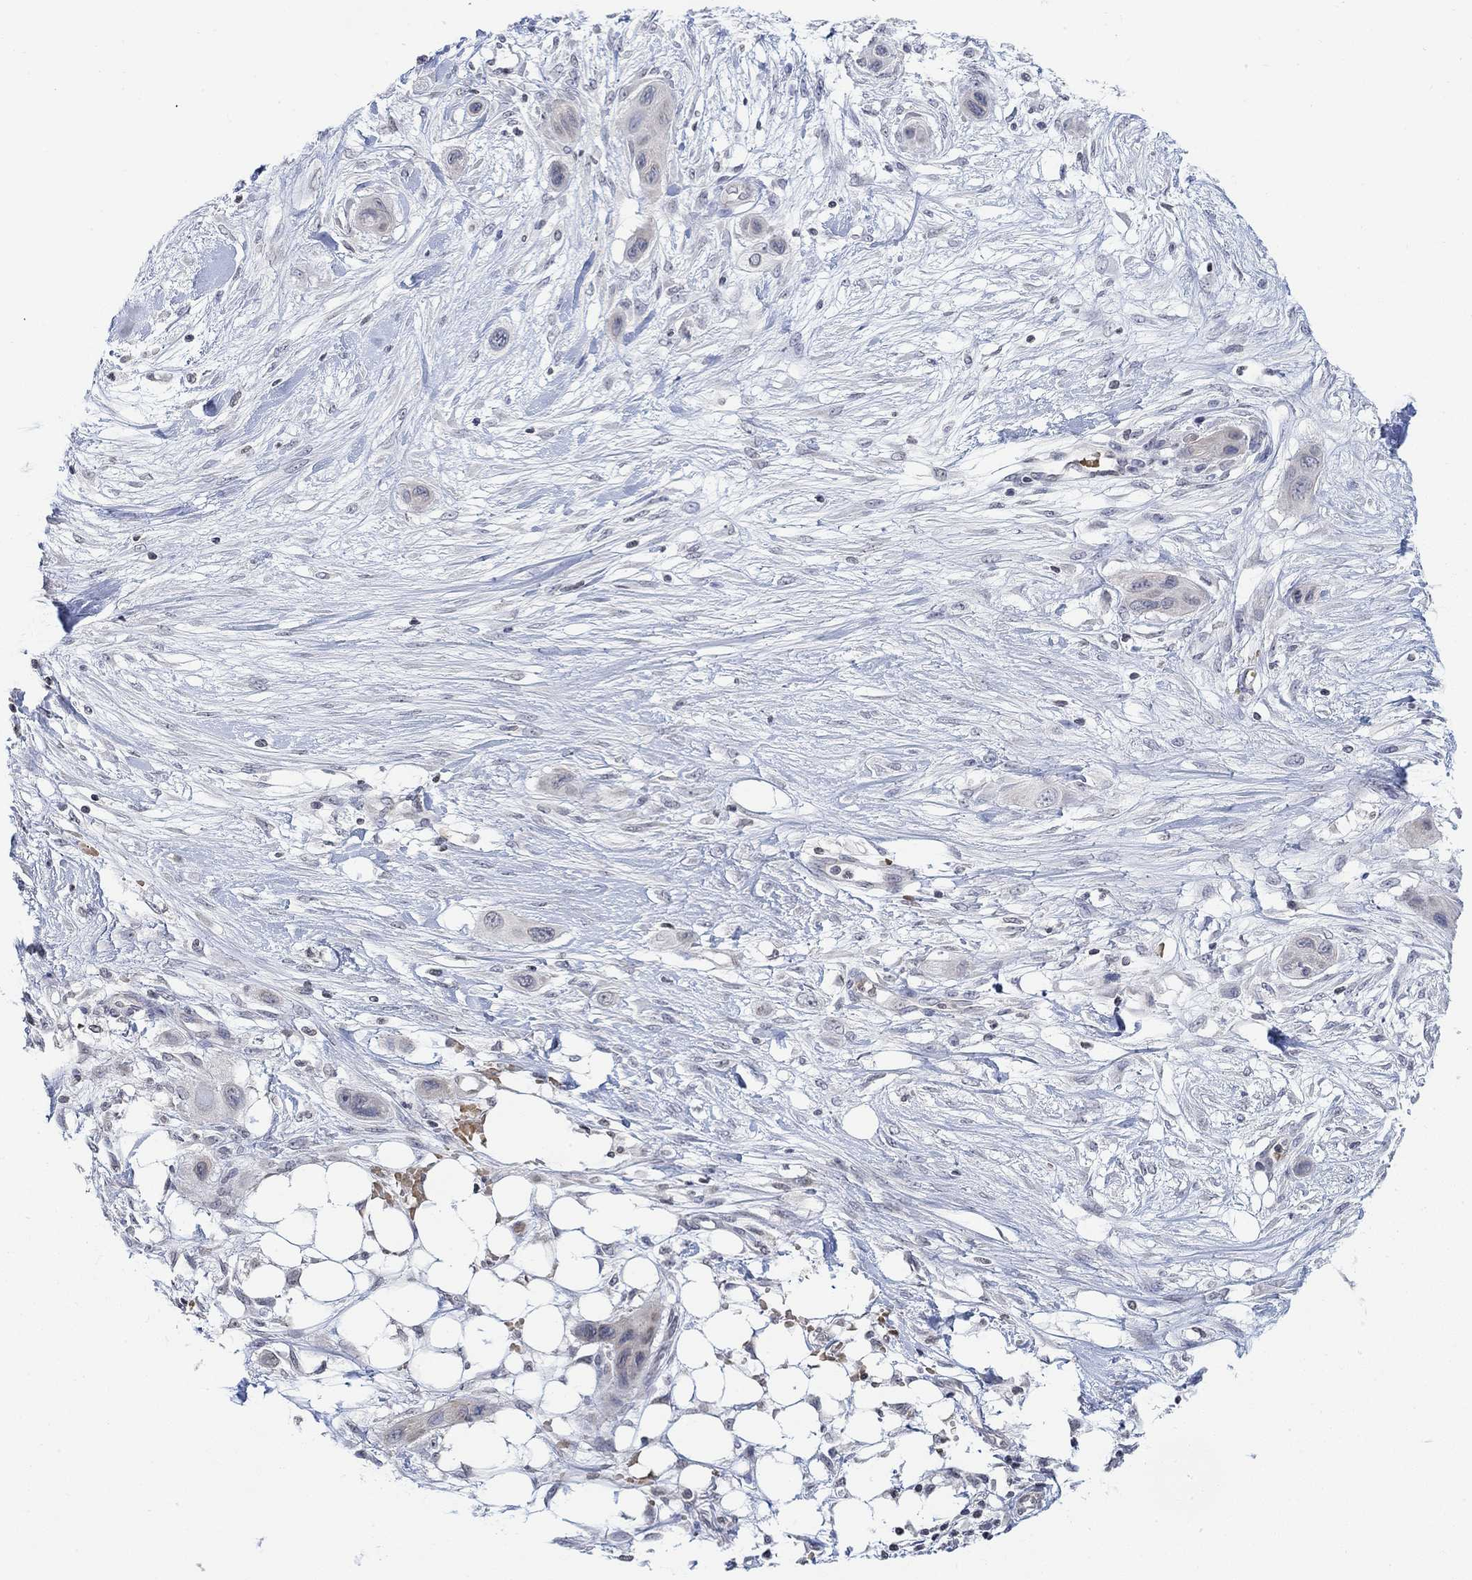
{"staining": {"intensity": "negative", "quantity": "none", "location": "none"}, "tissue": "skin cancer", "cell_type": "Tumor cells", "image_type": "cancer", "snomed": [{"axis": "morphology", "description": "Squamous cell carcinoma, NOS"}, {"axis": "topography", "description": "Skin"}], "caption": "A high-resolution image shows immunohistochemistry (IHC) staining of skin squamous cell carcinoma, which displays no significant positivity in tumor cells.", "gene": "TMEM255A", "patient": {"sex": "male", "age": 79}}